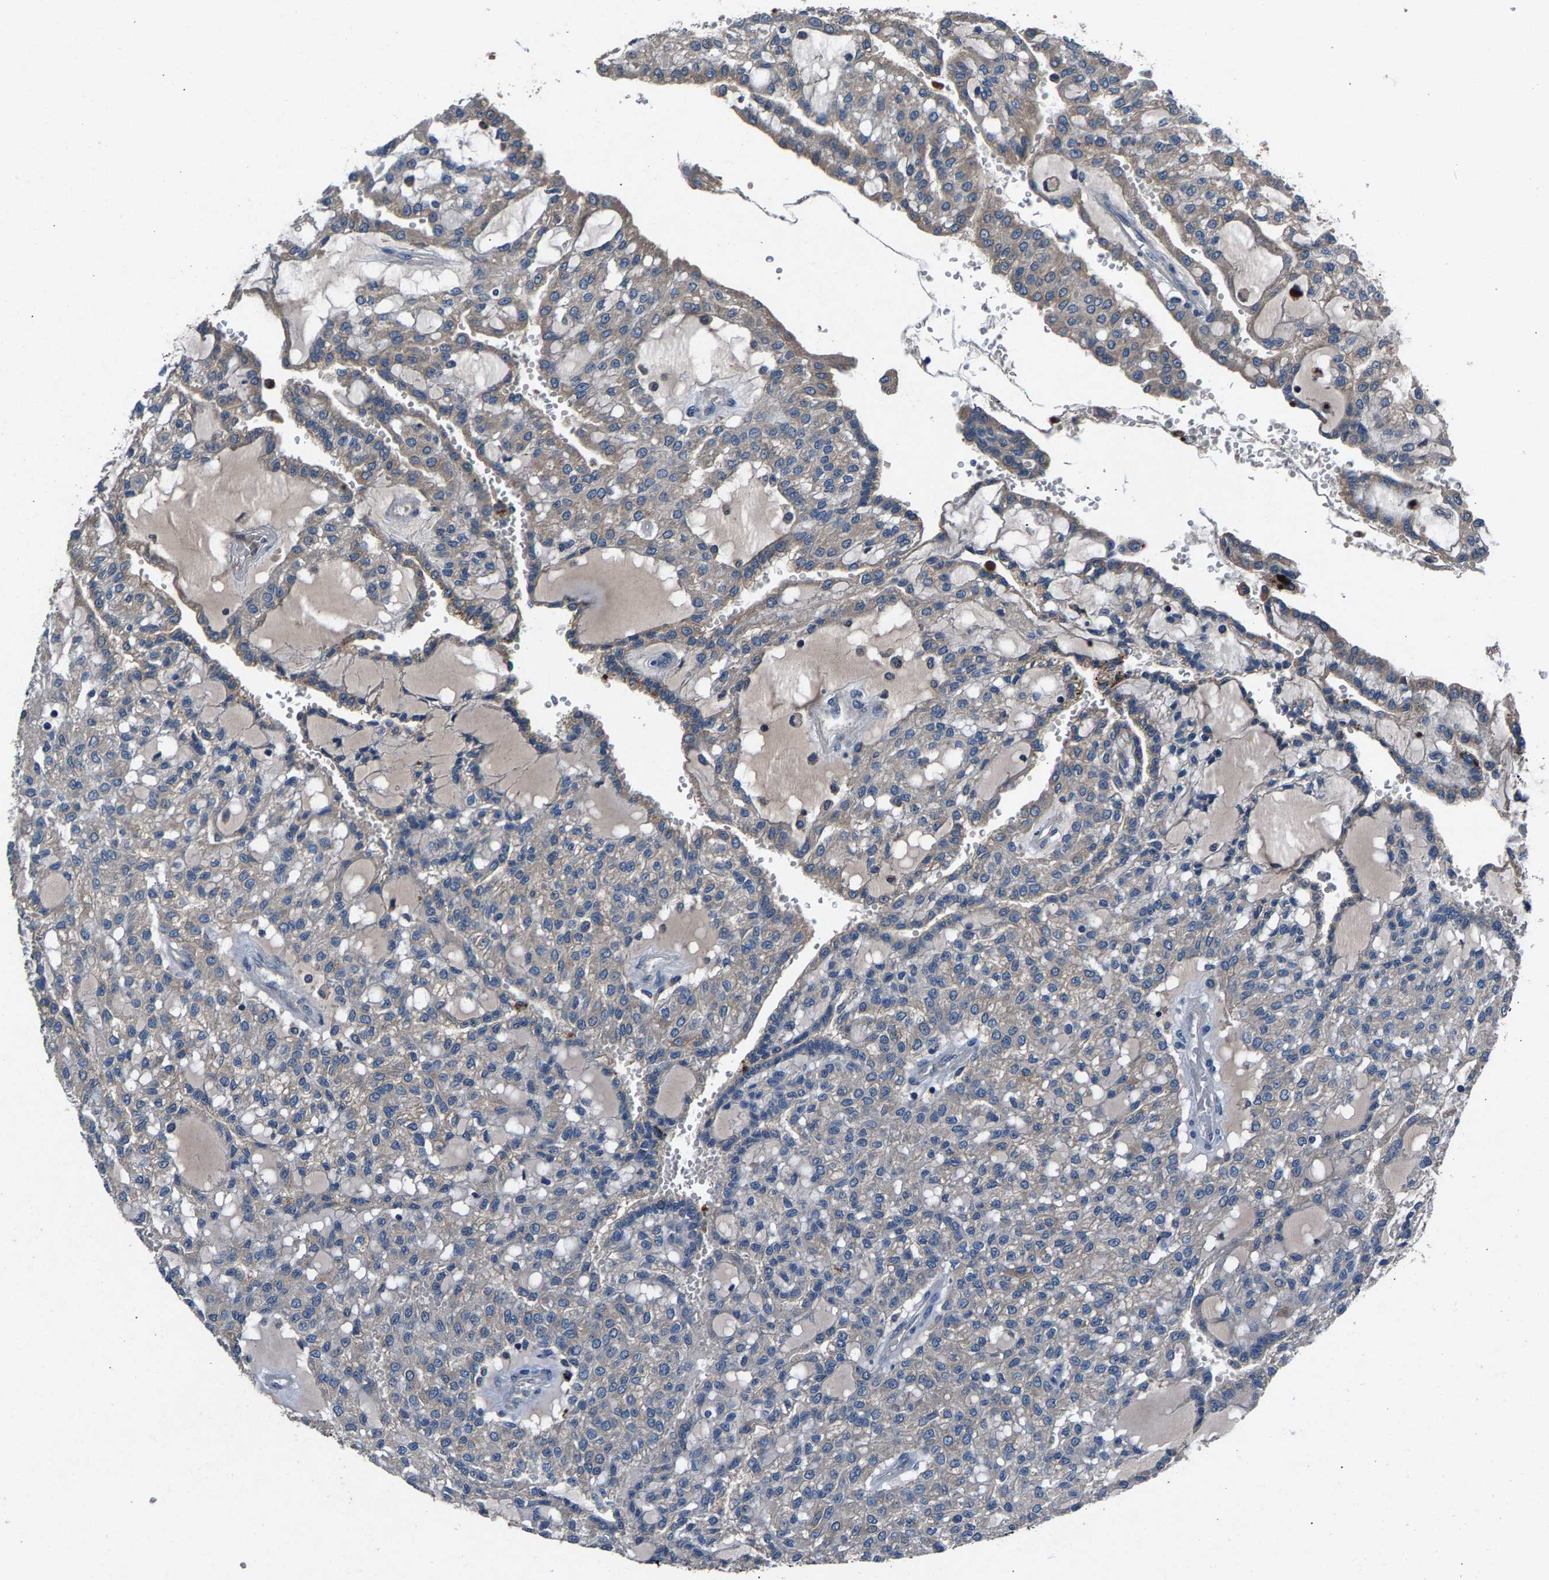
{"staining": {"intensity": "weak", "quantity": "<25%", "location": "cytoplasmic/membranous"}, "tissue": "renal cancer", "cell_type": "Tumor cells", "image_type": "cancer", "snomed": [{"axis": "morphology", "description": "Adenocarcinoma, NOS"}, {"axis": "topography", "description": "Kidney"}], "caption": "The histopathology image shows no significant expression in tumor cells of renal adenocarcinoma. (Immunohistochemistry, brightfield microscopy, high magnification).", "gene": "PRXL2C", "patient": {"sex": "male", "age": 63}}